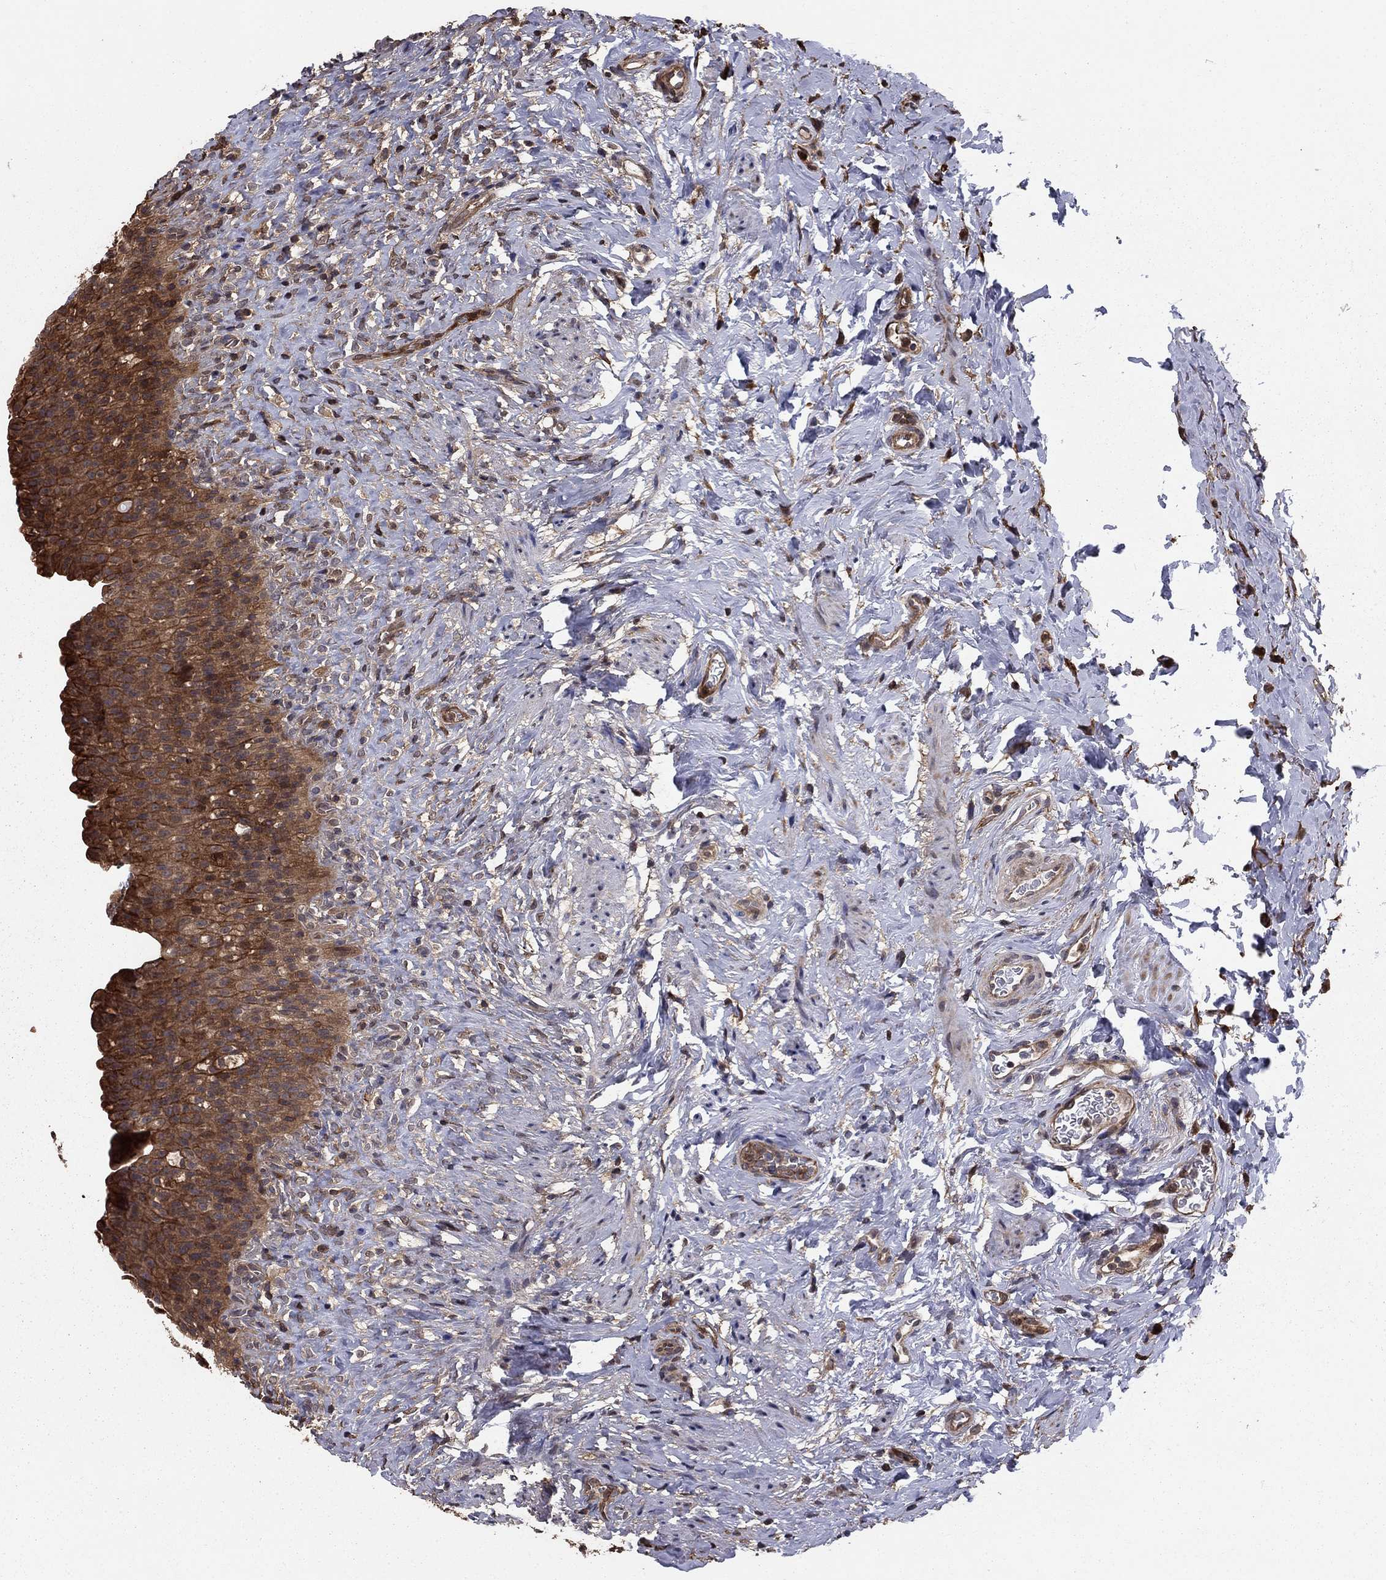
{"staining": {"intensity": "moderate", "quantity": ">75%", "location": "cytoplasmic/membranous"}, "tissue": "urinary bladder", "cell_type": "Urothelial cells", "image_type": "normal", "snomed": [{"axis": "morphology", "description": "Normal tissue, NOS"}, {"axis": "topography", "description": "Urinary bladder"}], "caption": "Protein expression analysis of unremarkable human urinary bladder reveals moderate cytoplasmic/membranous positivity in about >75% of urothelial cells.", "gene": "GYG1", "patient": {"sex": "male", "age": 76}}